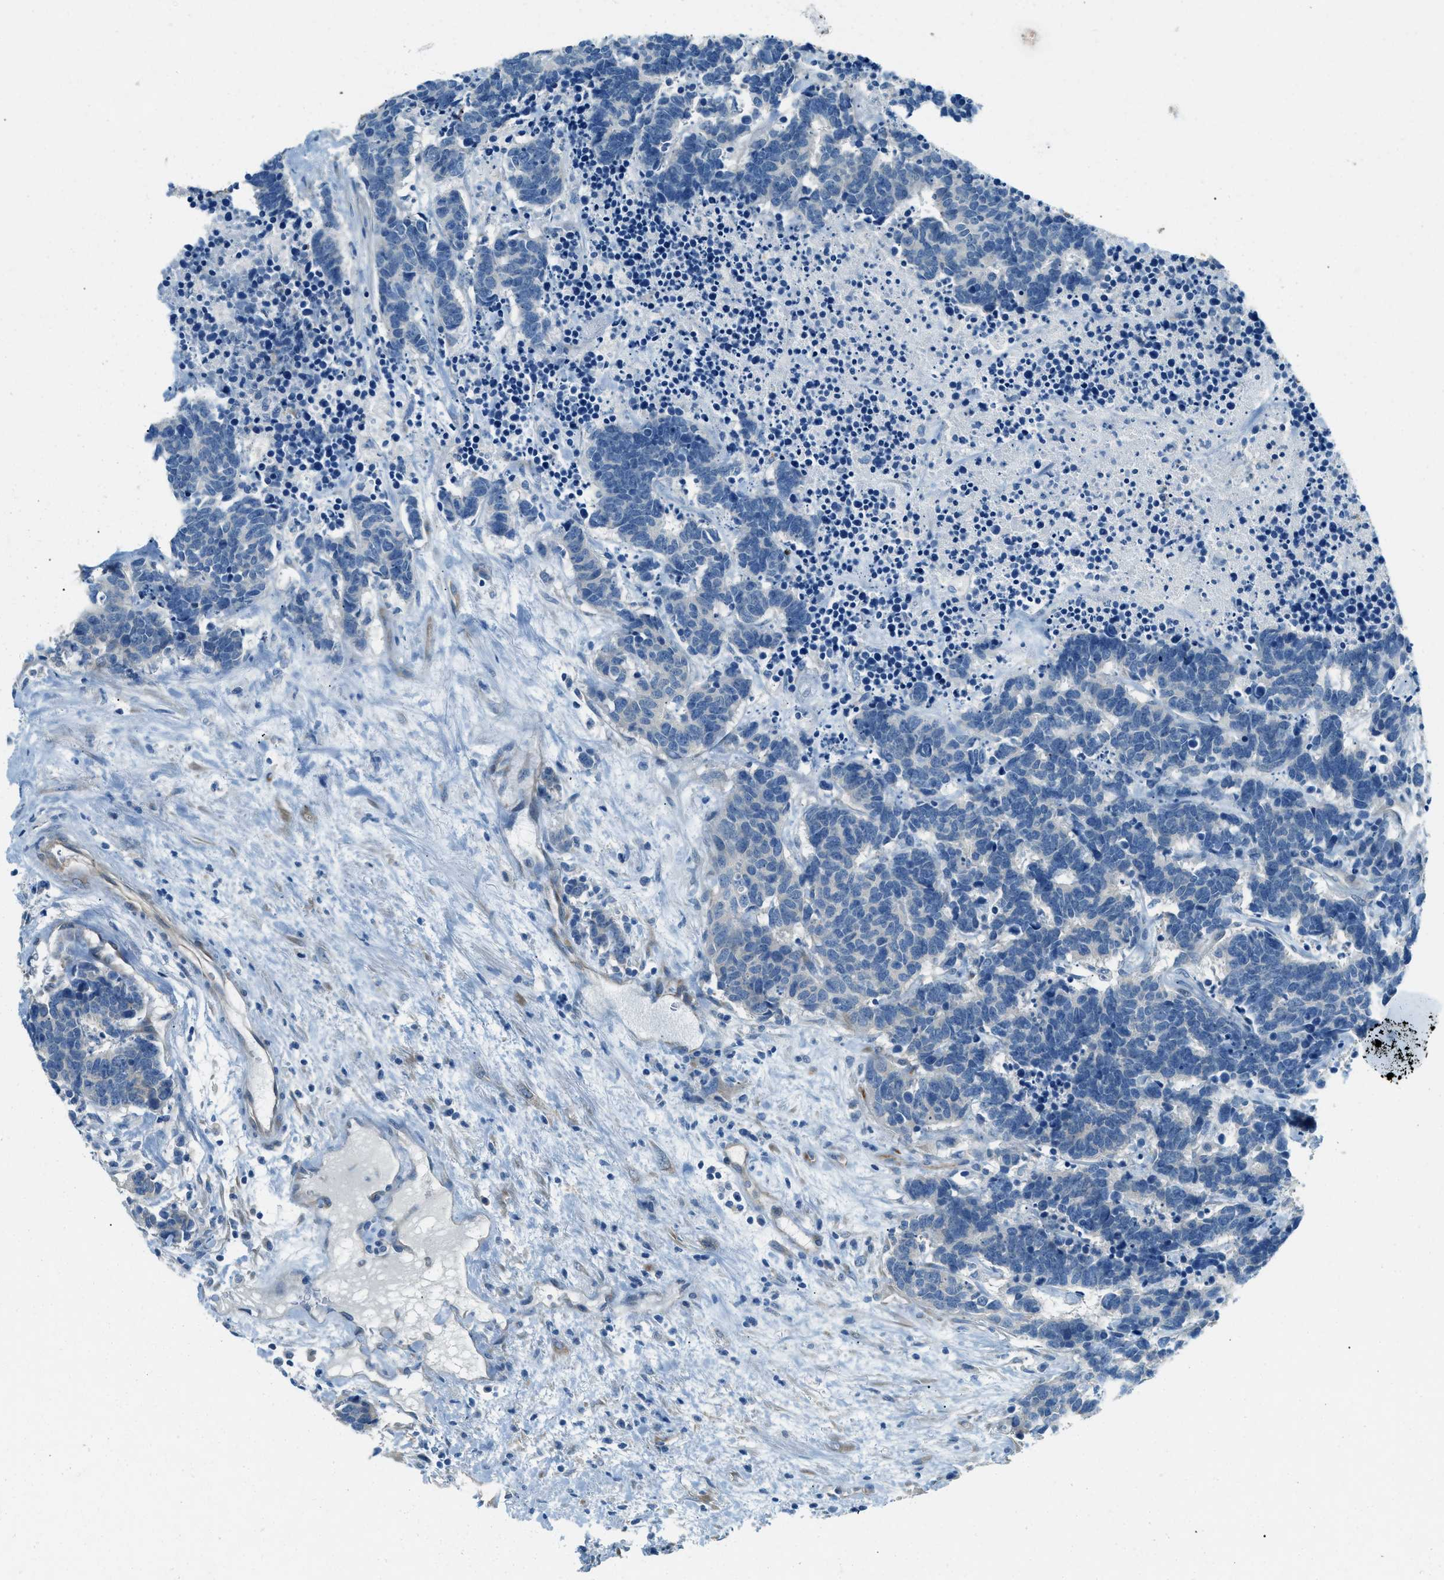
{"staining": {"intensity": "negative", "quantity": "none", "location": "none"}, "tissue": "carcinoid", "cell_type": "Tumor cells", "image_type": "cancer", "snomed": [{"axis": "morphology", "description": "Carcinoma, NOS"}, {"axis": "morphology", "description": "Carcinoid, malignant, NOS"}, {"axis": "topography", "description": "Urinary bladder"}], "caption": "There is no significant positivity in tumor cells of carcinoma.", "gene": "ZNF367", "patient": {"sex": "male", "age": 57}}